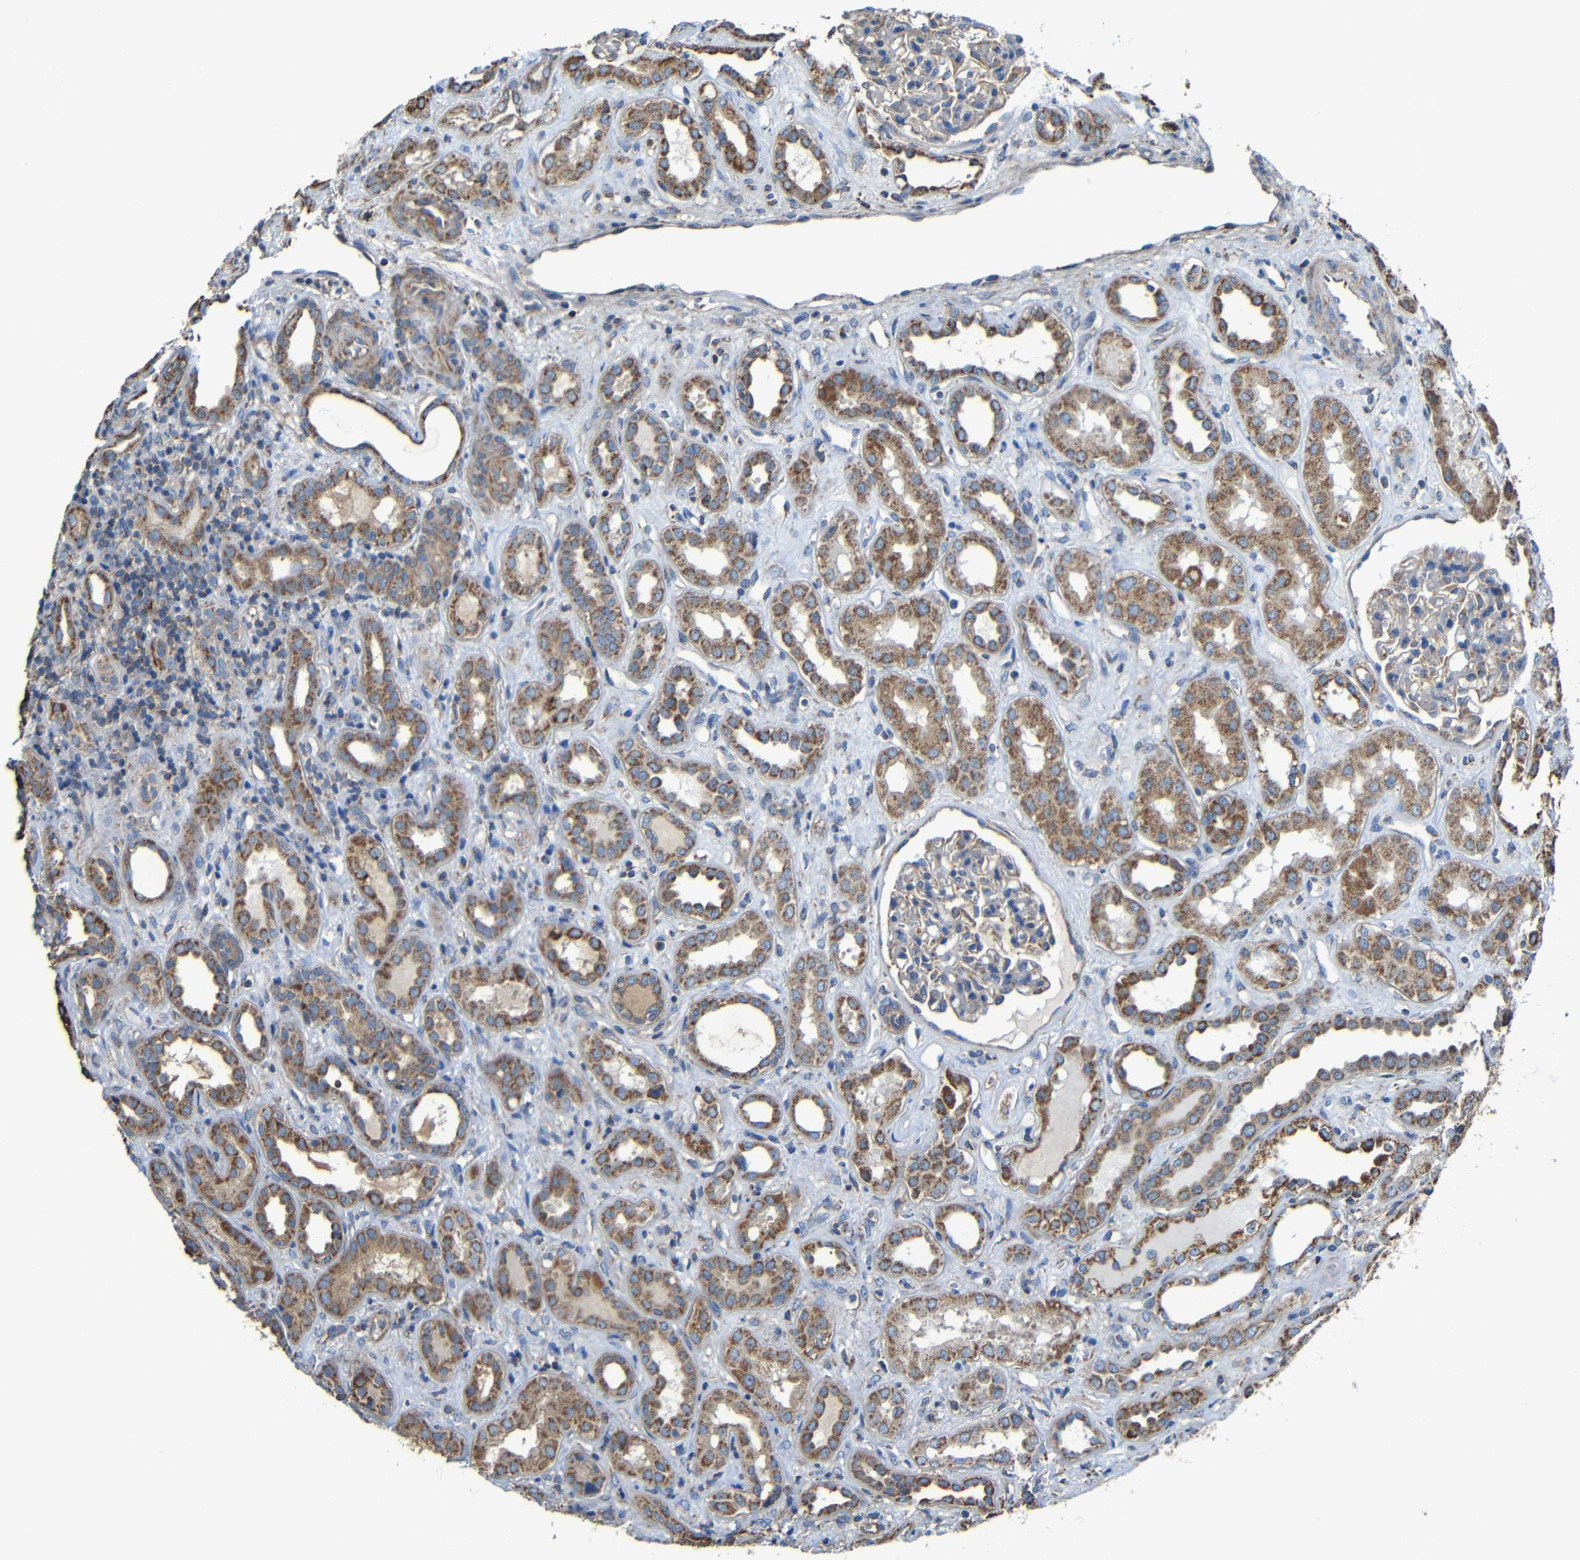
{"staining": {"intensity": "moderate", "quantity": "25%-75%", "location": "nuclear"}, "tissue": "kidney", "cell_type": "Cells in glomeruli", "image_type": "normal", "snomed": [{"axis": "morphology", "description": "Normal tissue, NOS"}, {"axis": "topography", "description": "Kidney"}], "caption": "Kidney was stained to show a protein in brown. There is medium levels of moderate nuclear staining in approximately 25%-75% of cells in glomeruli. (DAB IHC, brown staining for protein, blue staining for nuclei).", "gene": "INTS6L", "patient": {"sex": "male", "age": 59}}